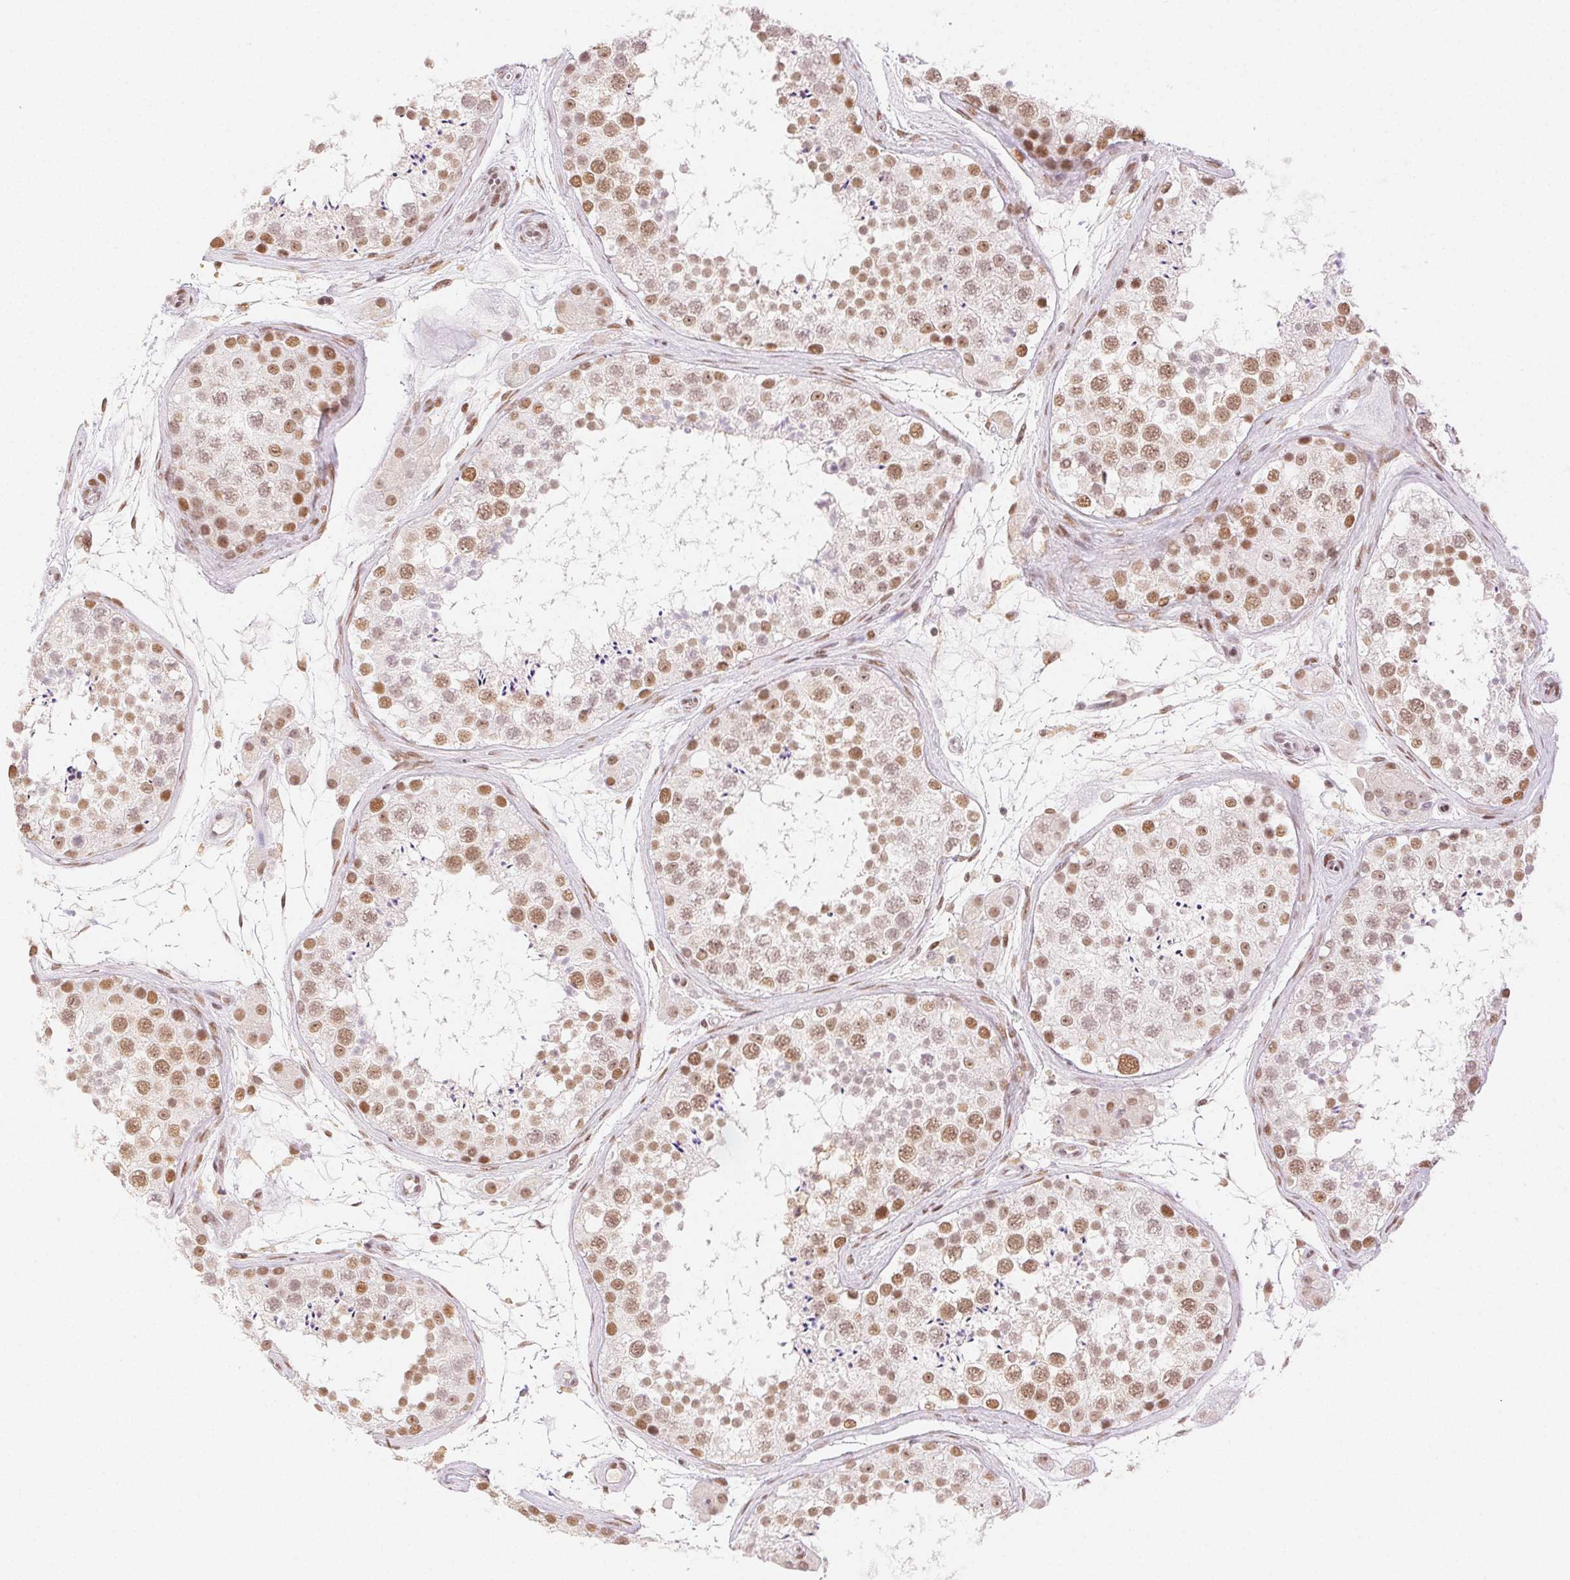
{"staining": {"intensity": "moderate", "quantity": ">75%", "location": "nuclear"}, "tissue": "testis", "cell_type": "Cells in seminiferous ducts", "image_type": "normal", "snomed": [{"axis": "morphology", "description": "Normal tissue, NOS"}, {"axis": "topography", "description": "Testis"}], "caption": "Moderate nuclear protein expression is appreciated in about >75% of cells in seminiferous ducts in testis.", "gene": "H2AZ1", "patient": {"sex": "male", "age": 41}}